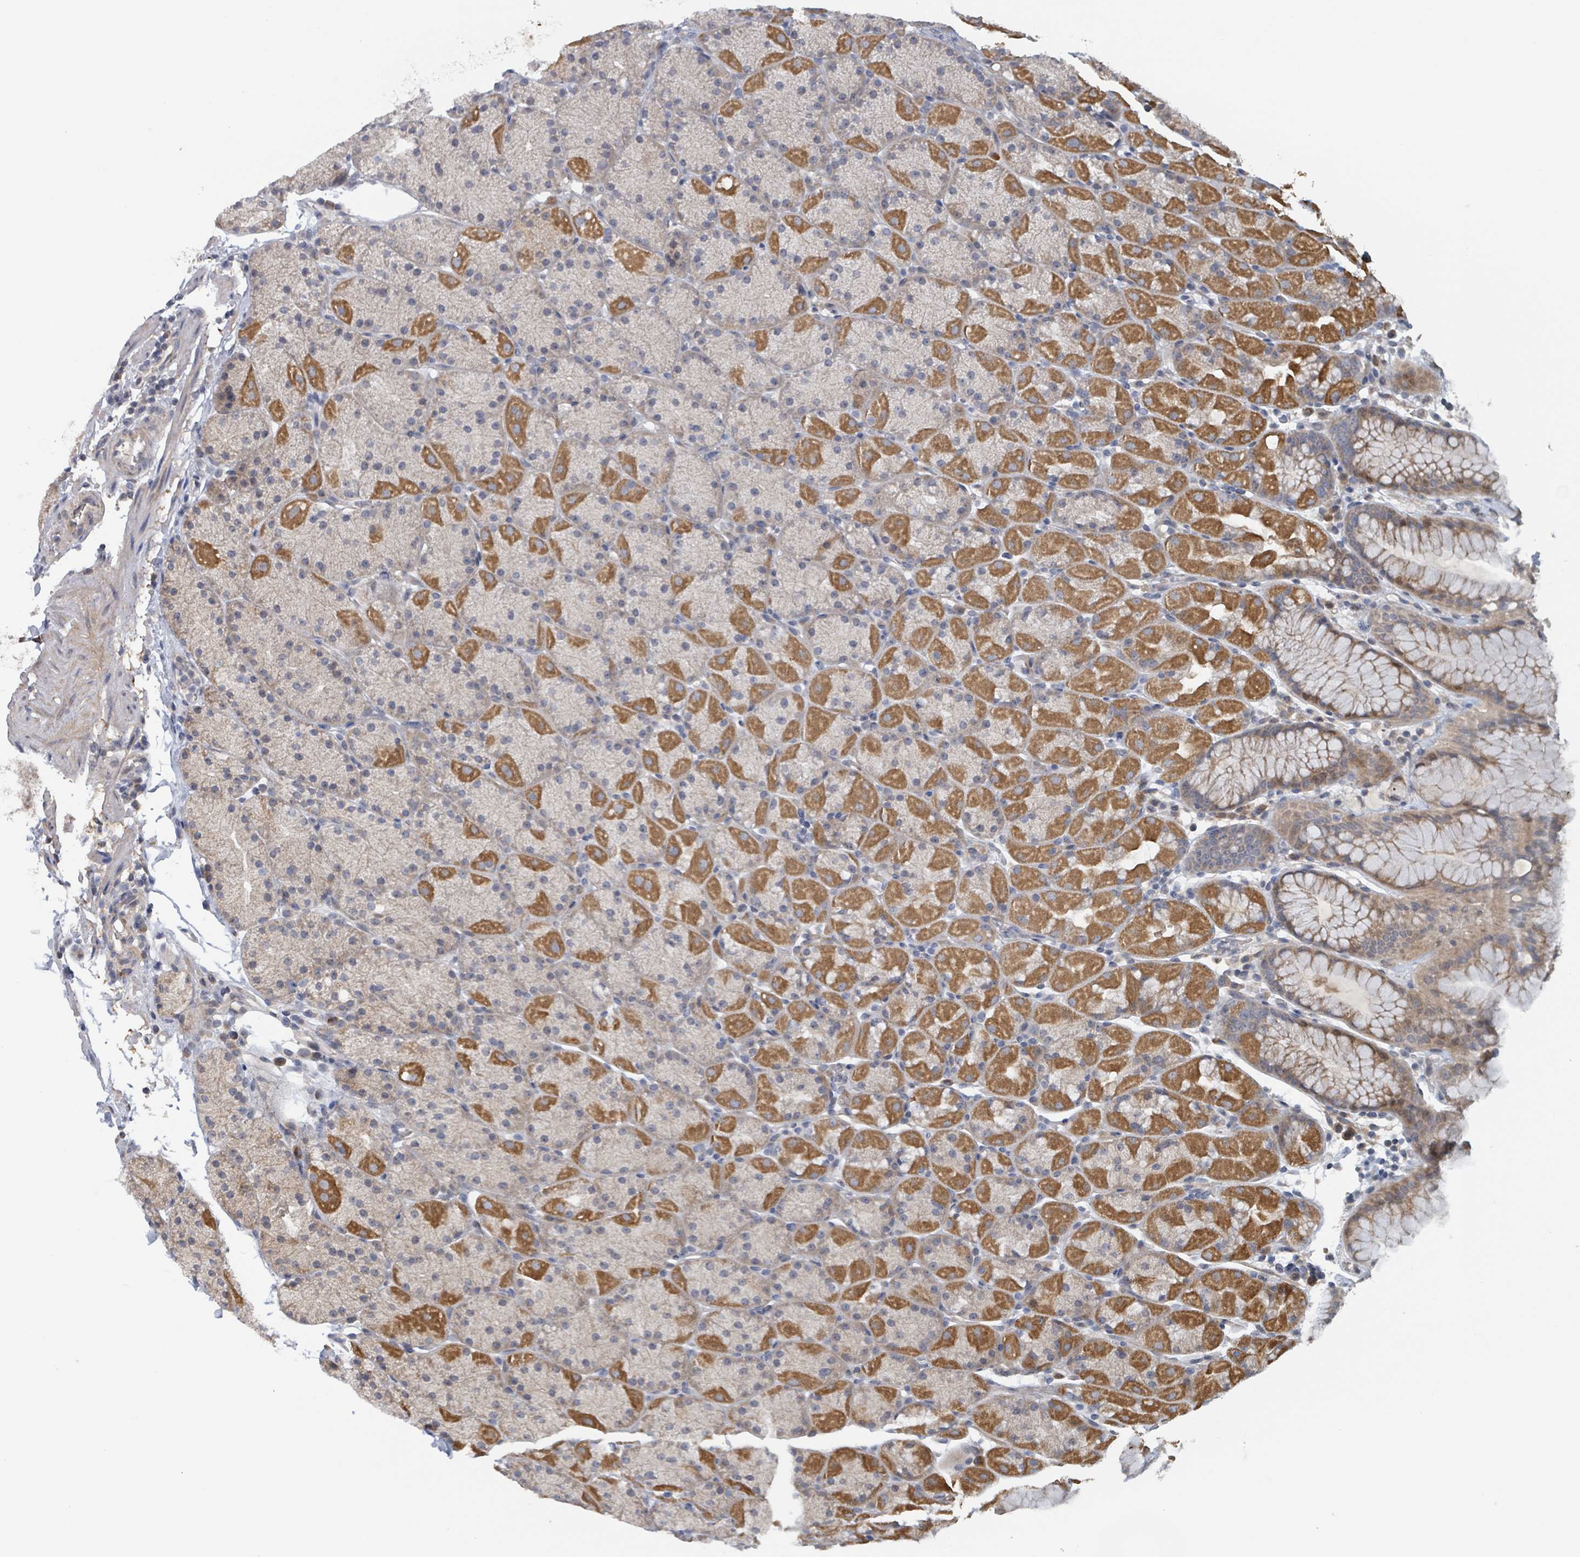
{"staining": {"intensity": "strong", "quantity": "25%-75%", "location": "cytoplasmic/membranous"}, "tissue": "stomach", "cell_type": "Glandular cells", "image_type": "normal", "snomed": [{"axis": "morphology", "description": "Normal tissue, NOS"}, {"axis": "topography", "description": "Stomach, upper"}, {"axis": "topography", "description": "Stomach, lower"}], "caption": "Protein positivity by immunohistochemistry shows strong cytoplasmic/membranous staining in about 25%-75% of glandular cells in normal stomach. Nuclei are stained in blue.", "gene": "HIVEP1", "patient": {"sex": "male", "age": 67}}